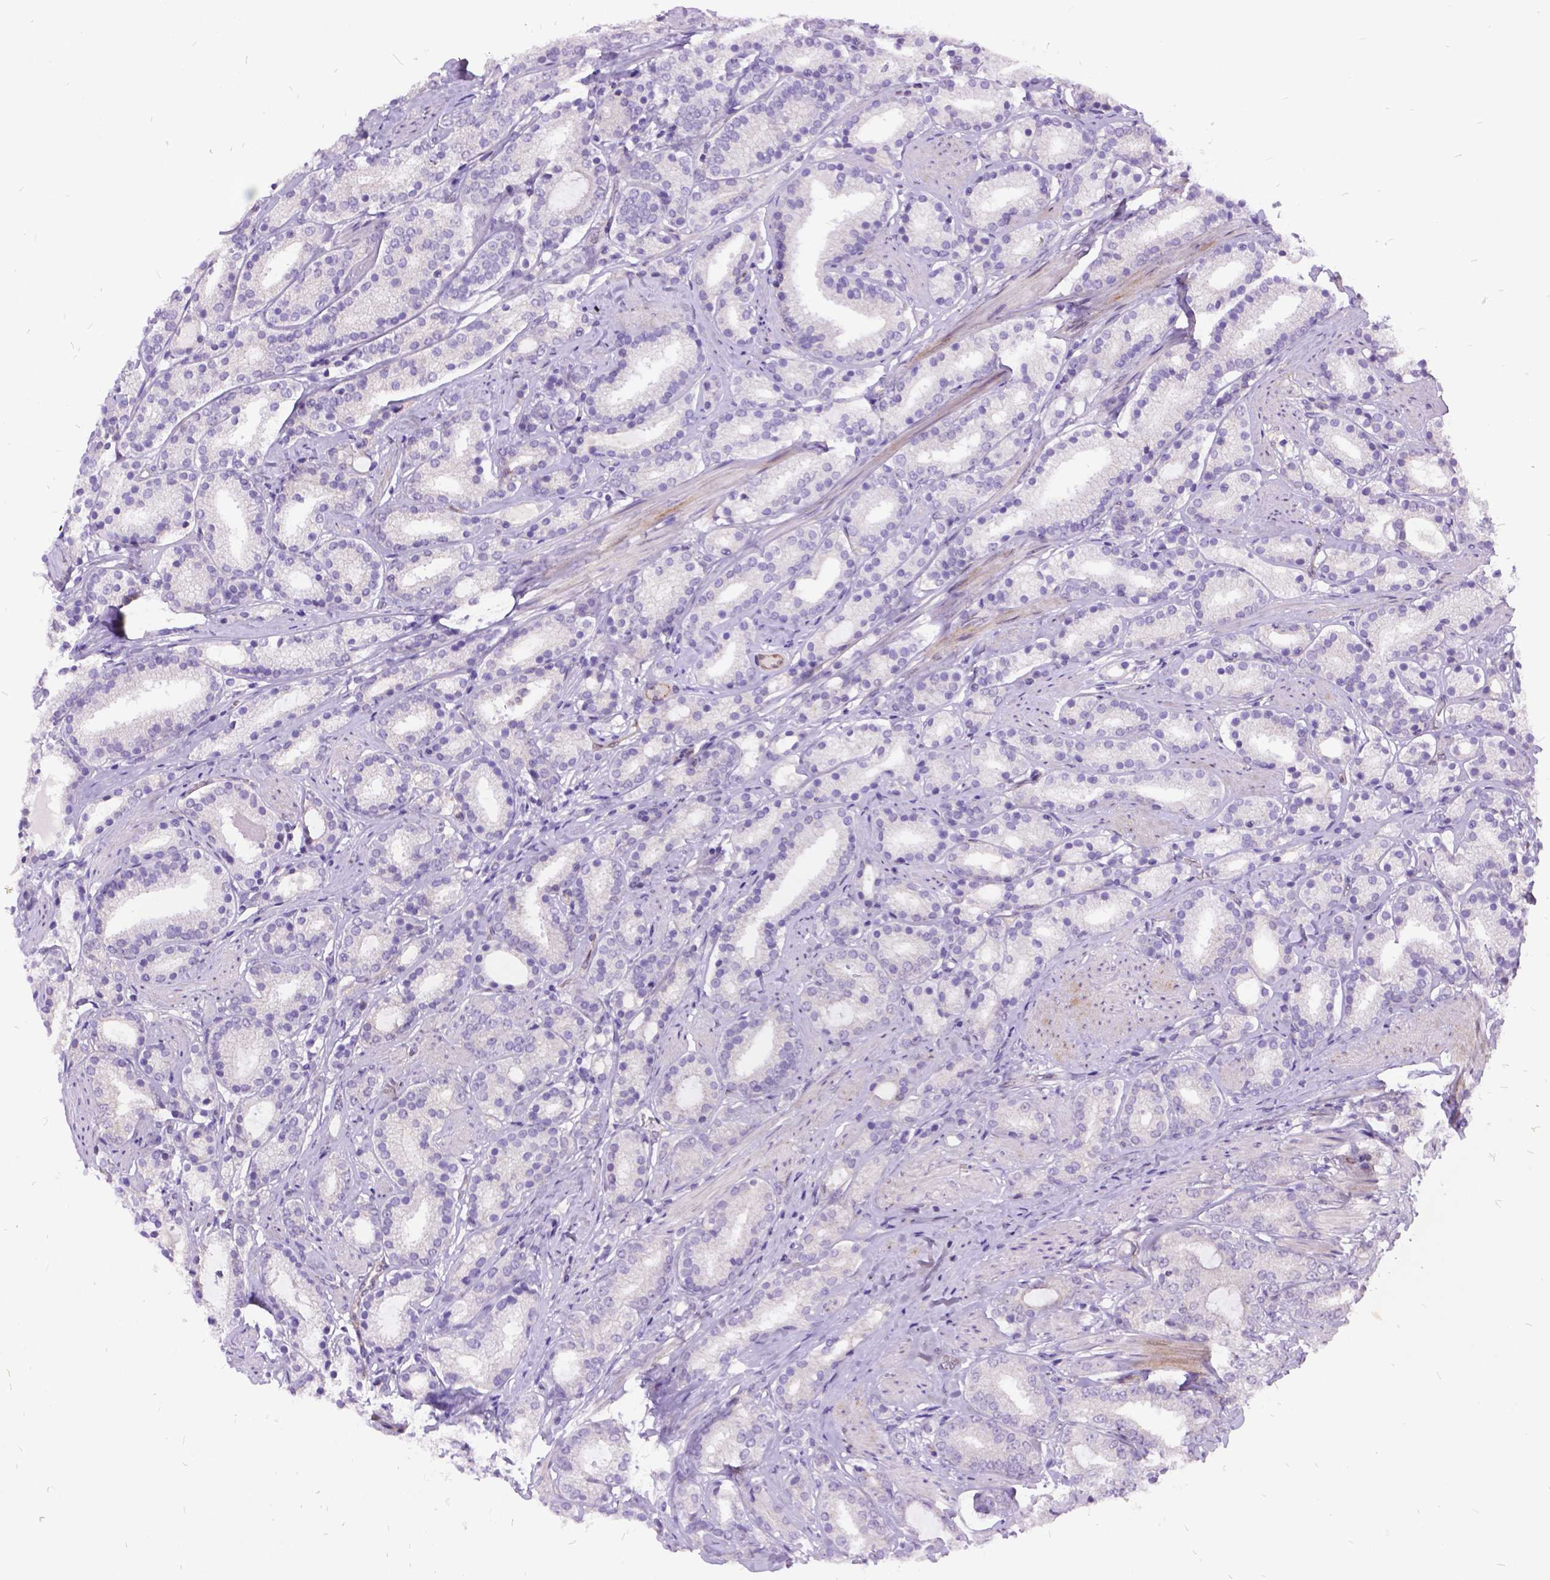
{"staining": {"intensity": "negative", "quantity": "none", "location": "none"}, "tissue": "prostate cancer", "cell_type": "Tumor cells", "image_type": "cancer", "snomed": [{"axis": "morphology", "description": "Adenocarcinoma, High grade"}, {"axis": "topography", "description": "Prostate"}], "caption": "High magnification brightfield microscopy of prostate cancer (high-grade adenocarcinoma) stained with DAB (3,3'-diaminobenzidine) (brown) and counterstained with hematoxylin (blue): tumor cells show no significant expression. (DAB immunohistochemistry, high magnification).", "gene": "GRB7", "patient": {"sex": "male", "age": 63}}